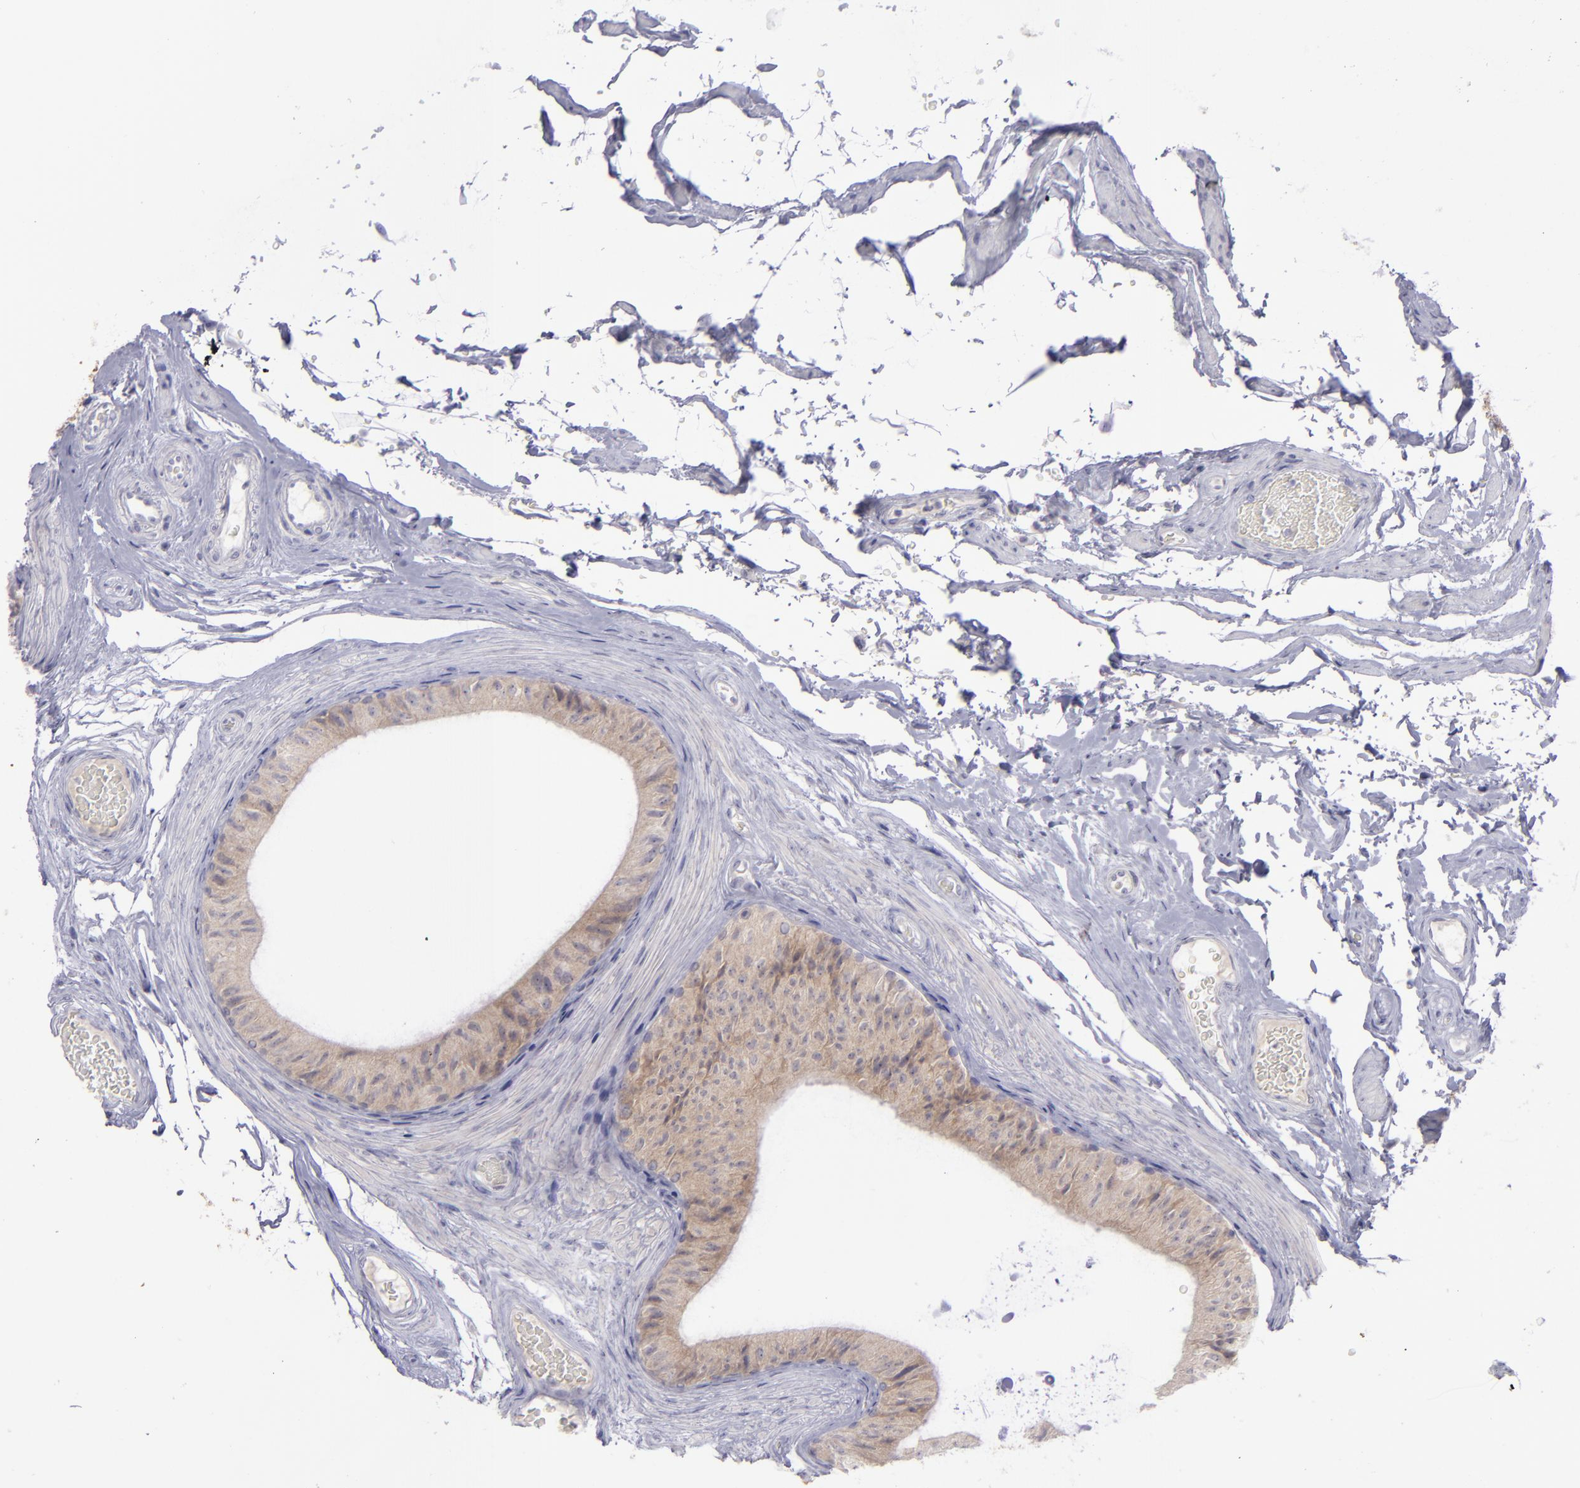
{"staining": {"intensity": "weak", "quantity": "25%-75%", "location": "cytoplasmic/membranous"}, "tissue": "epididymis", "cell_type": "Glandular cells", "image_type": "normal", "snomed": [{"axis": "morphology", "description": "Normal tissue, NOS"}, {"axis": "topography", "description": "Testis"}, {"axis": "topography", "description": "Epididymis"}], "caption": "Immunohistochemistry of benign epididymis reveals low levels of weak cytoplasmic/membranous expression in approximately 25%-75% of glandular cells.", "gene": "EVPL", "patient": {"sex": "male", "age": 36}}